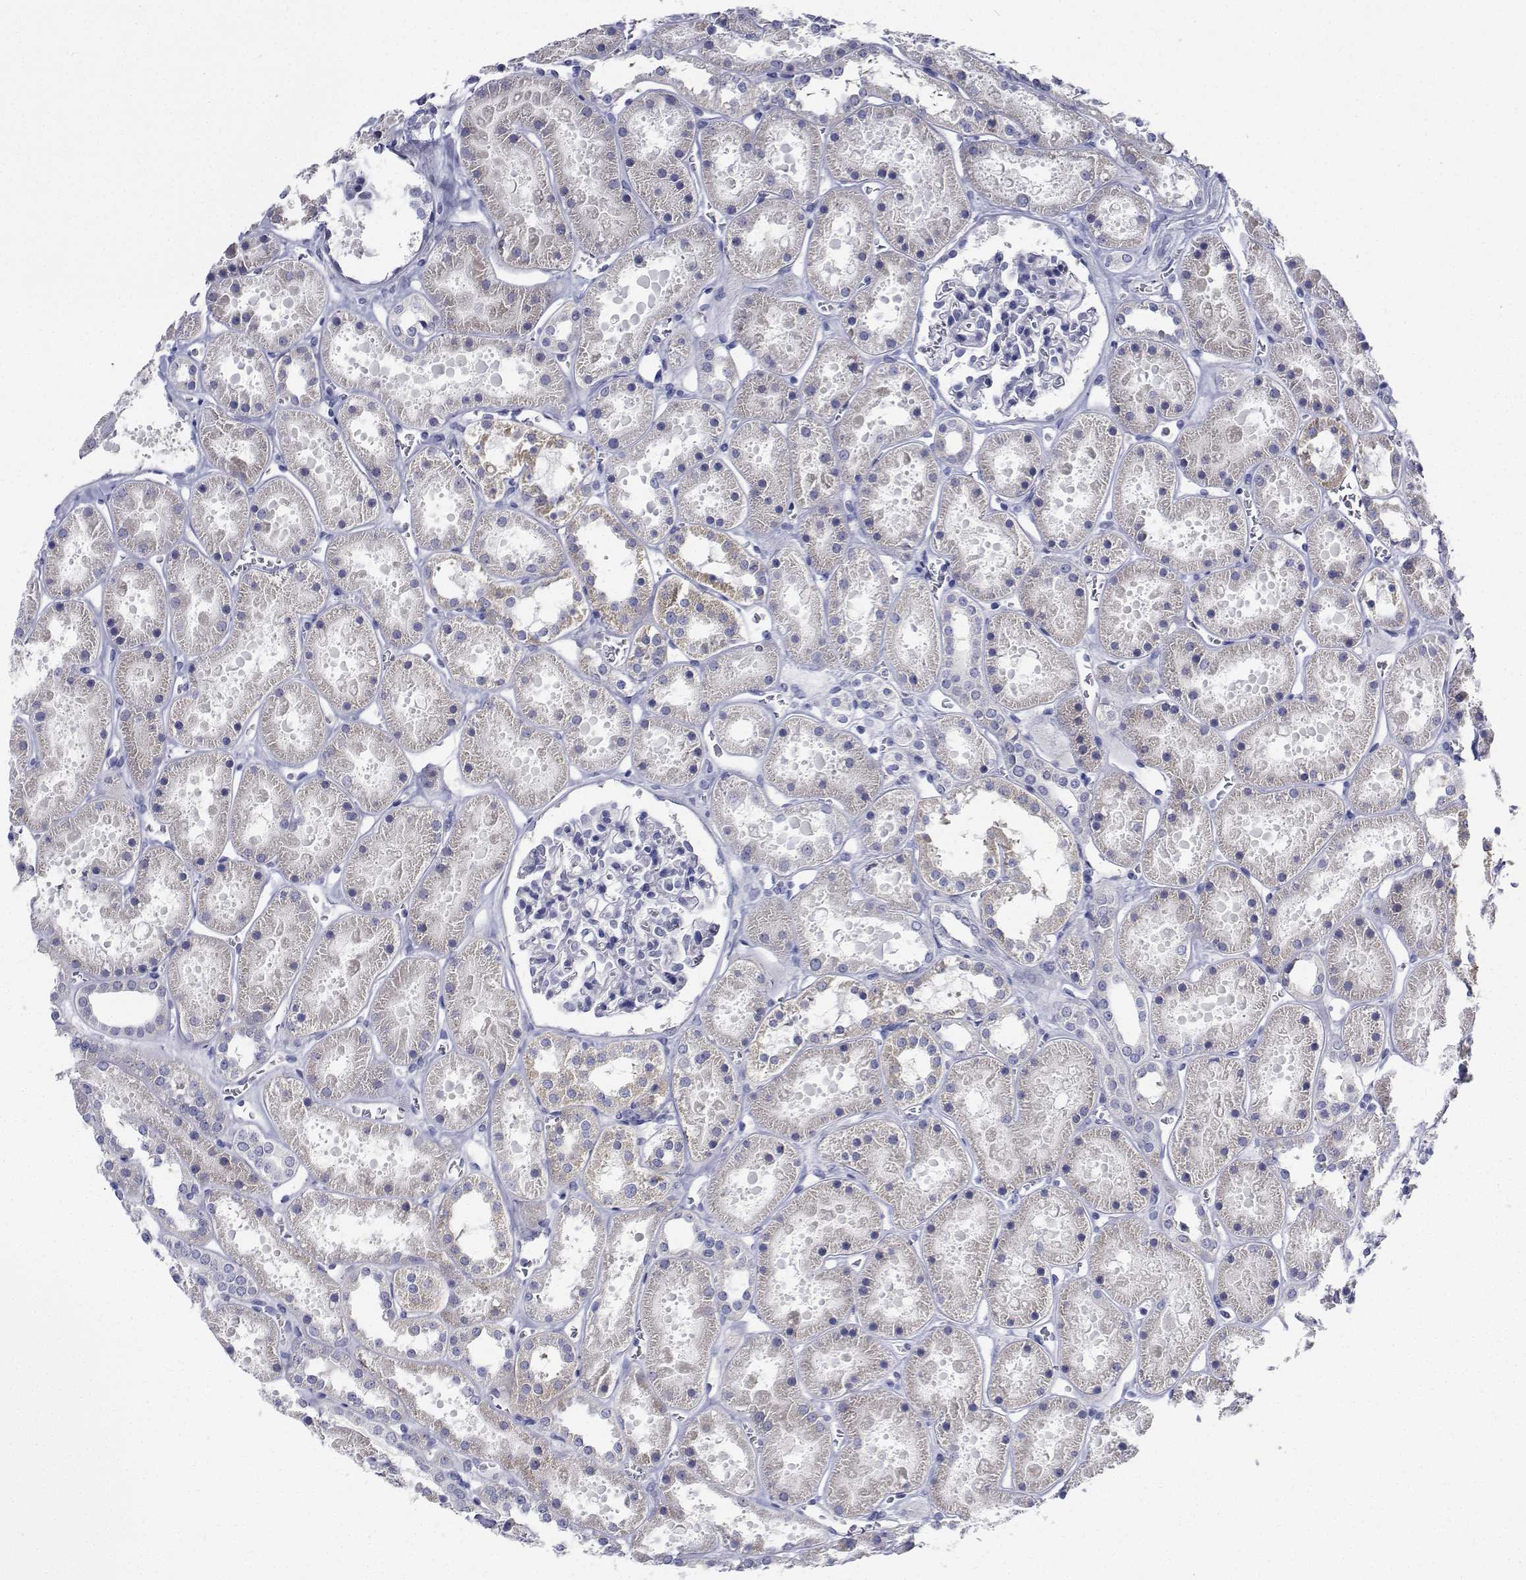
{"staining": {"intensity": "negative", "quantity": "none", "location": "none"}, "tissue": "kidney", "cell_type": "Cells in glomeruli", "image_type": "normal", "snomed": [{"axis": "morphology", "description": "Normal tissue, NOS"}, {"axis": "topography", "description": "Kidney"}], "caption": "Unremarkable kidney was stained to show a protein in brown. There is no significant expression in cells in glomeruli. (Brightfield microscopy of DAB (3,3'-diaminobenzidine) immunohistochemistry (IHC) at high magnification).", "gene": "PLXNA4", "patient": {"sex": "female", "age": 41}}